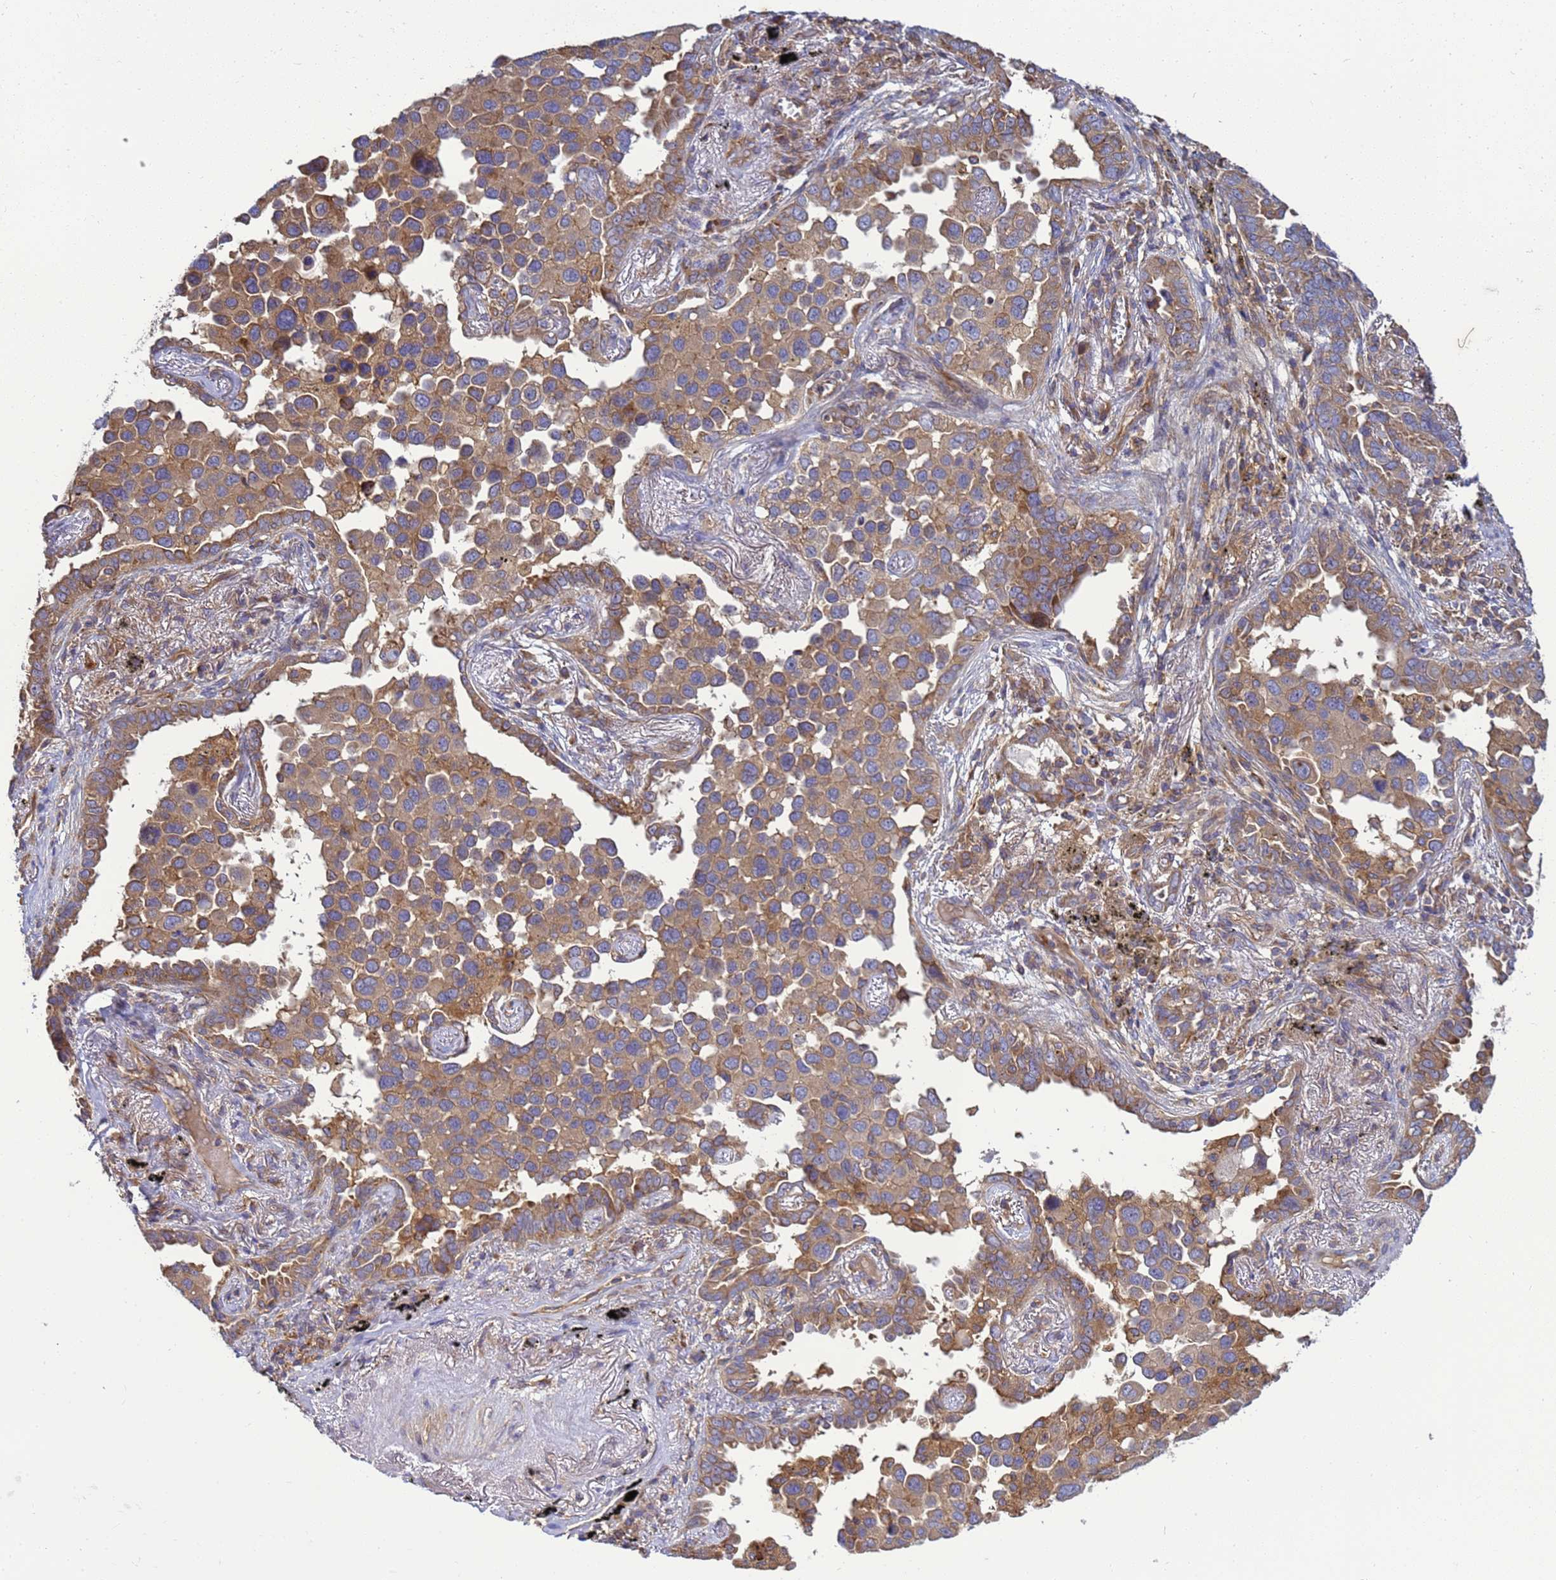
{"staining": {"intensity": "moderate", "quantity": ">75%", "location": "cytoplasmic/membranous"}, "tissue": "lung cancer", "cell_type": "Tumor cells", "image_type": "cancer", "snomed": [{"axis": "morphology", "description": "Adenocarcinoma, NOS"}, {"axis": "topography", "description": "Lung"}], "caption": "Immunohistochemical staining of lung adenocarcinoma reveals medium levels of moderate cytoplasmic/membranous protein staining in approximately >75% of tumor cells. The staining is performed using DAB (3,3'-diaminobenzidine) brown chromogen to label protein expression. The nuclei are counter-stained blue using hematoxylin.", "gene": "BECN1", "patient": {"sex": "male", "age": 67}}